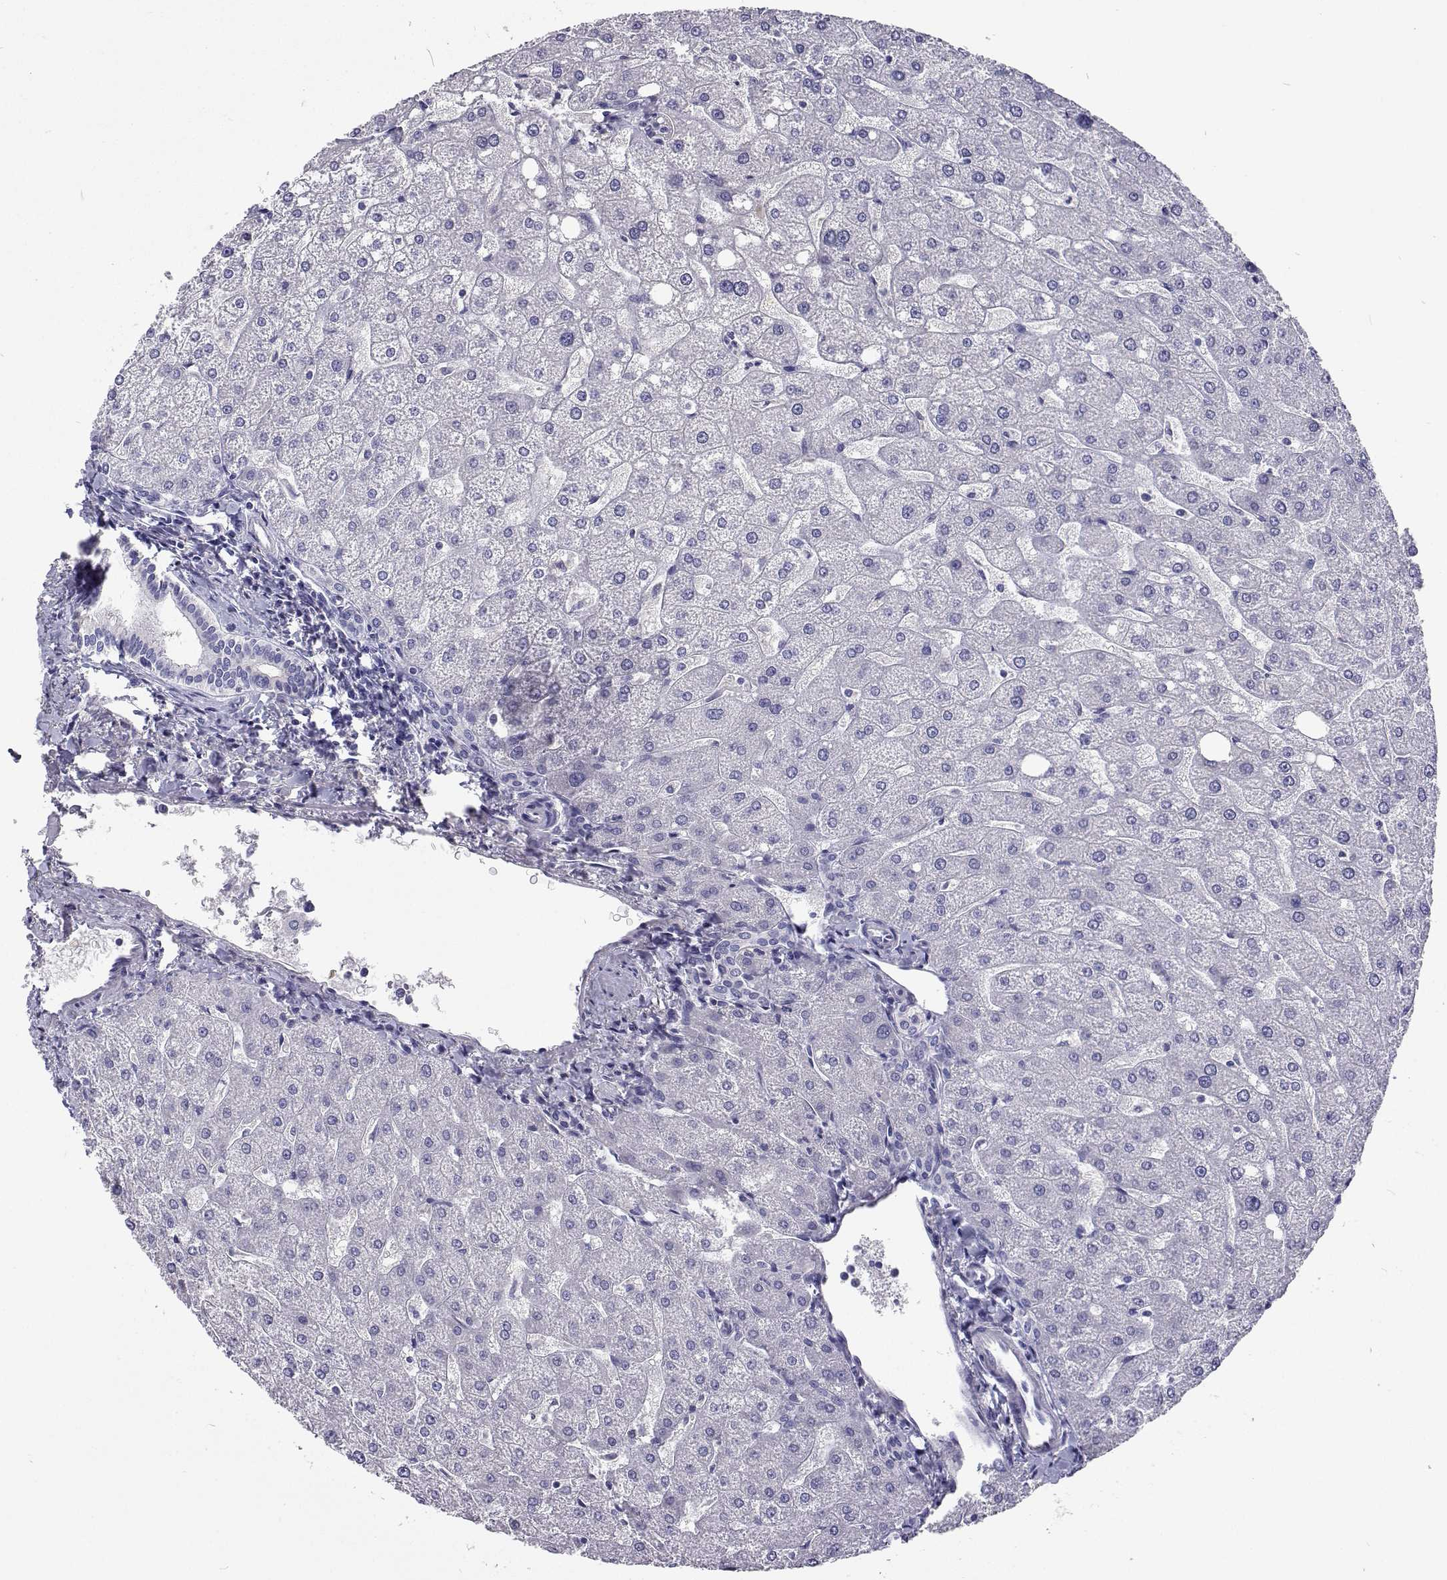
{"staining": {"intensity": "negative", "quantity": "none", "location": "none"}, "tissue": "liver", "cell_type": "Cholangiocytes", "image_type": "normal", "snomed": [{"axis": "morphology", "description": "Normal tissue, NOS"}, {"axis": "topography", "description": "Liver"}], "caption": "High magnification brightfield microscopy of benign liver stained with DAB (brown) and counterstained with hematoxylin (blue): cholangiocytes show no significant staining. (DAB IHC visualized using brightfield microscopy, high magnification).", "gene": "LHFPL7", "patient": {"sex": "male", "age": 67}}